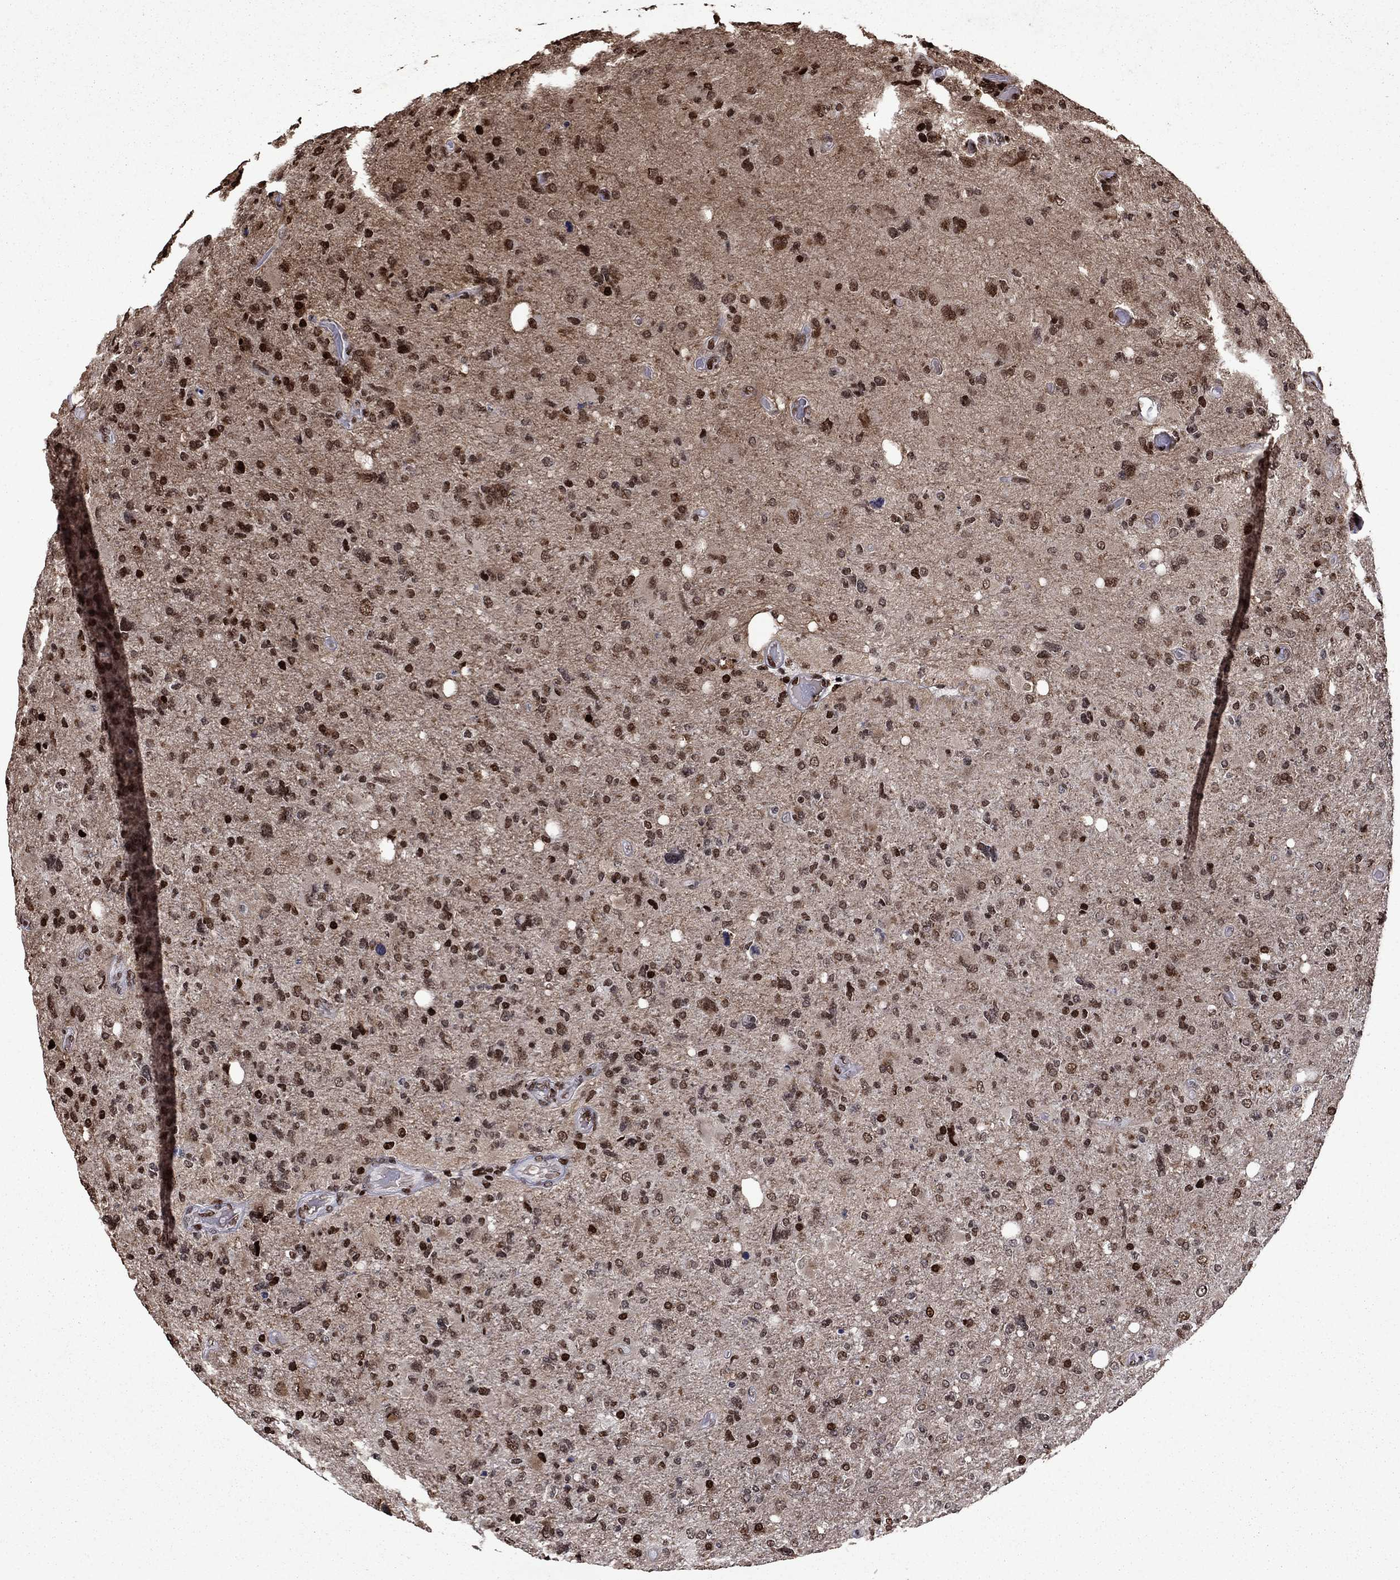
{"staining": {"intensity": "strong", "quantity": "25%-75%", "location": "nuclear"}, "tissue": "glioma", "cell_type": "Tumor cells", "image_type": "cancer", "snomed": [{"axis": "morphology", "description": "Glioma, malignant, High grade"}, {"axis": "topography", "description": "Cerebral cortex"}], "caption": "A brown stain shows strong nuclear staining of a protein in glioma tumor cells. Nuclei are stained in blue.", "gene": "LIMK1", "patient": {"sex": "male", "age": 70}}